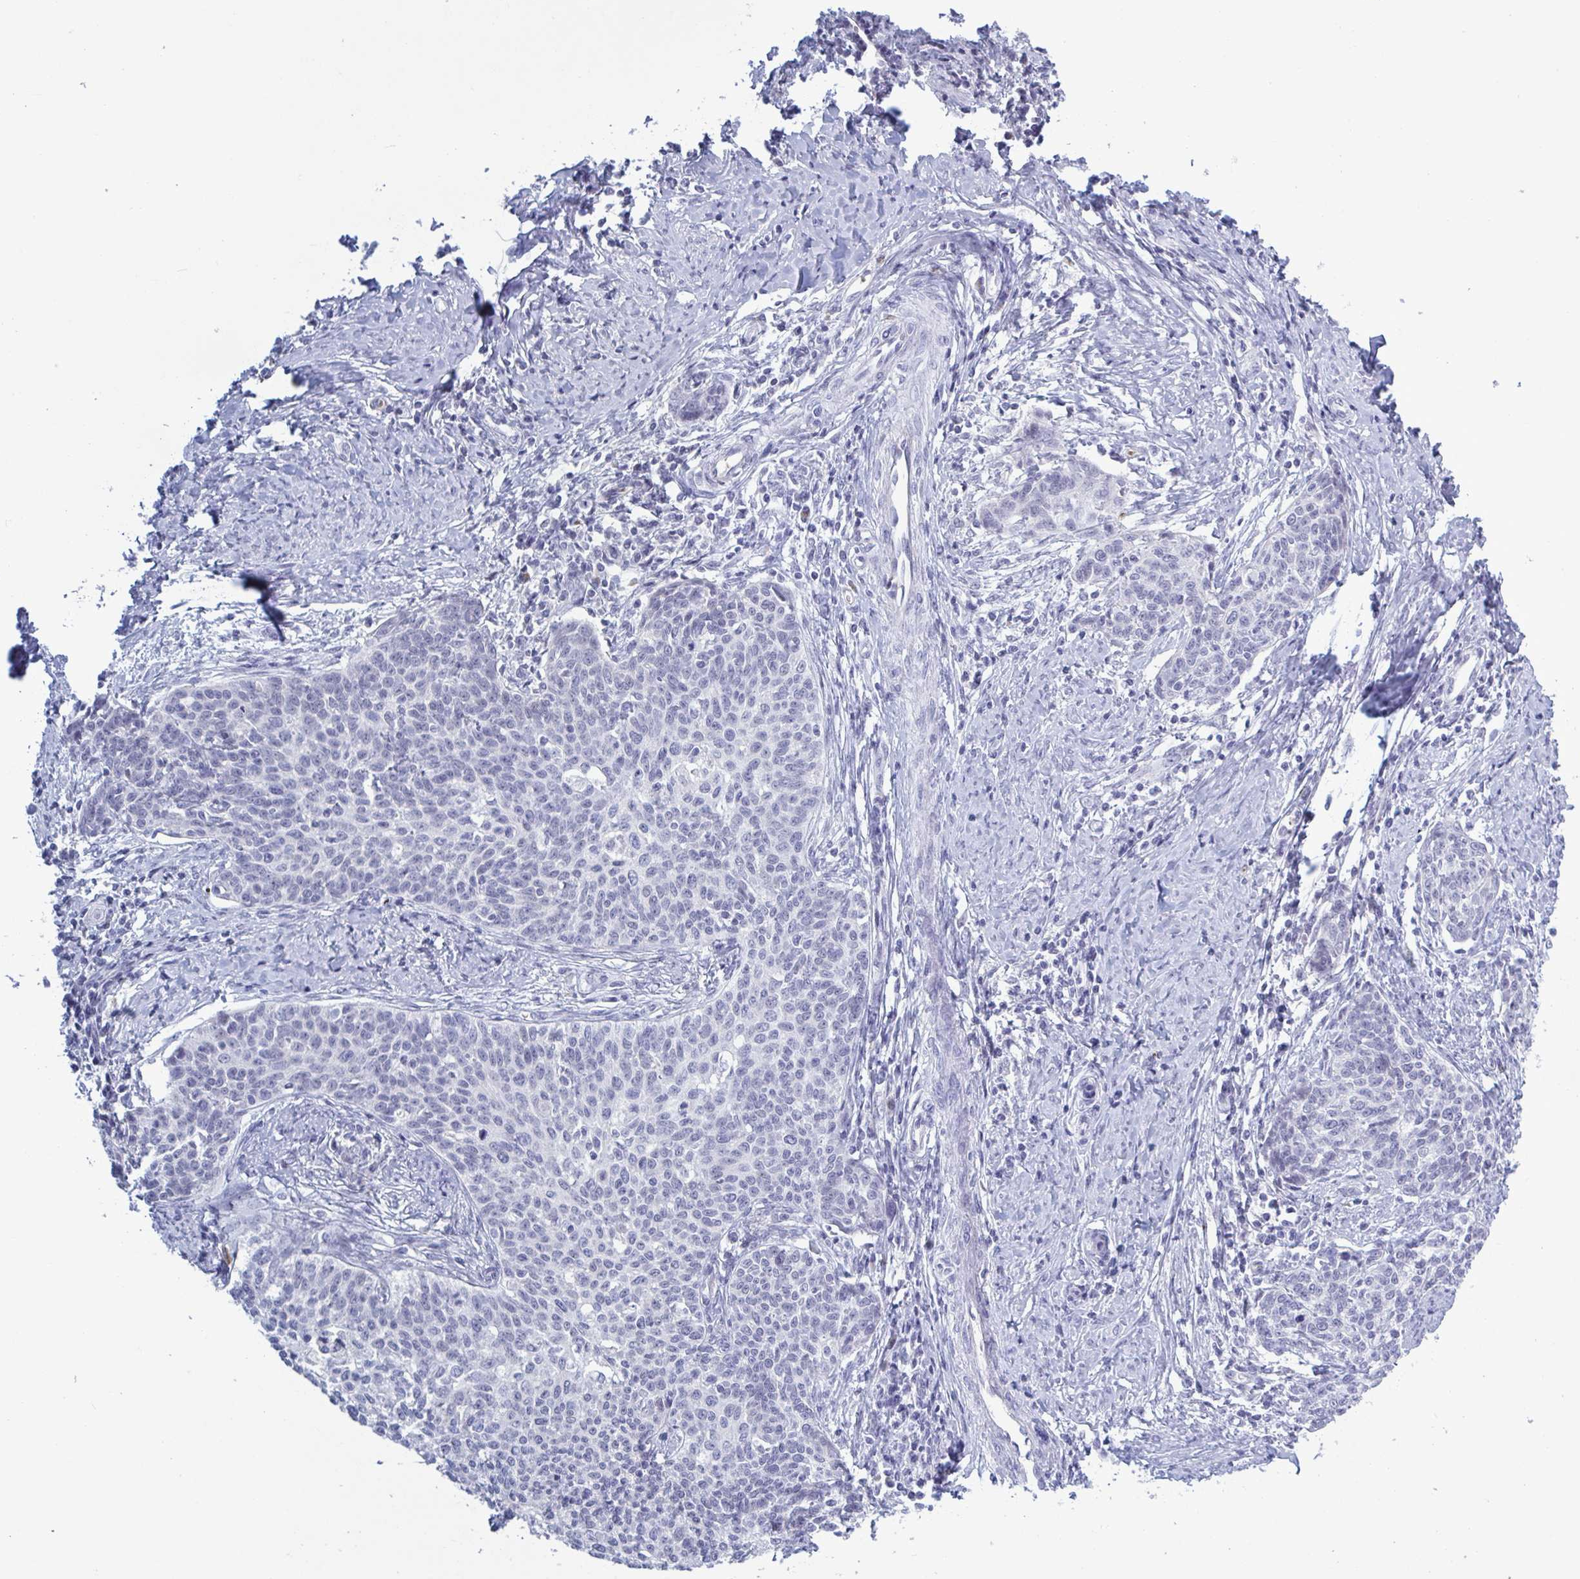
{"staining": {"intensity": "negative", "quantity": "none", "location": "none"}, "tissue": "cervical cancer", "cell_type": "Tumor cells", "image_type": "cancer", "snomed": [{"axis": "morphology", "description": "Squamous cell carcinoma, NOS"}, {"axis": "topography", "description": "Cervix"}], "caption": "High power microscopy histopathology image of an immunohistochemistry (IHC) micrograph of cervical cancer (squamous cell carcinoma), revealing no significant staining in tumor cells.", "gene": "HSD11B2", "patient": {"sex": "female", "age": 39}}